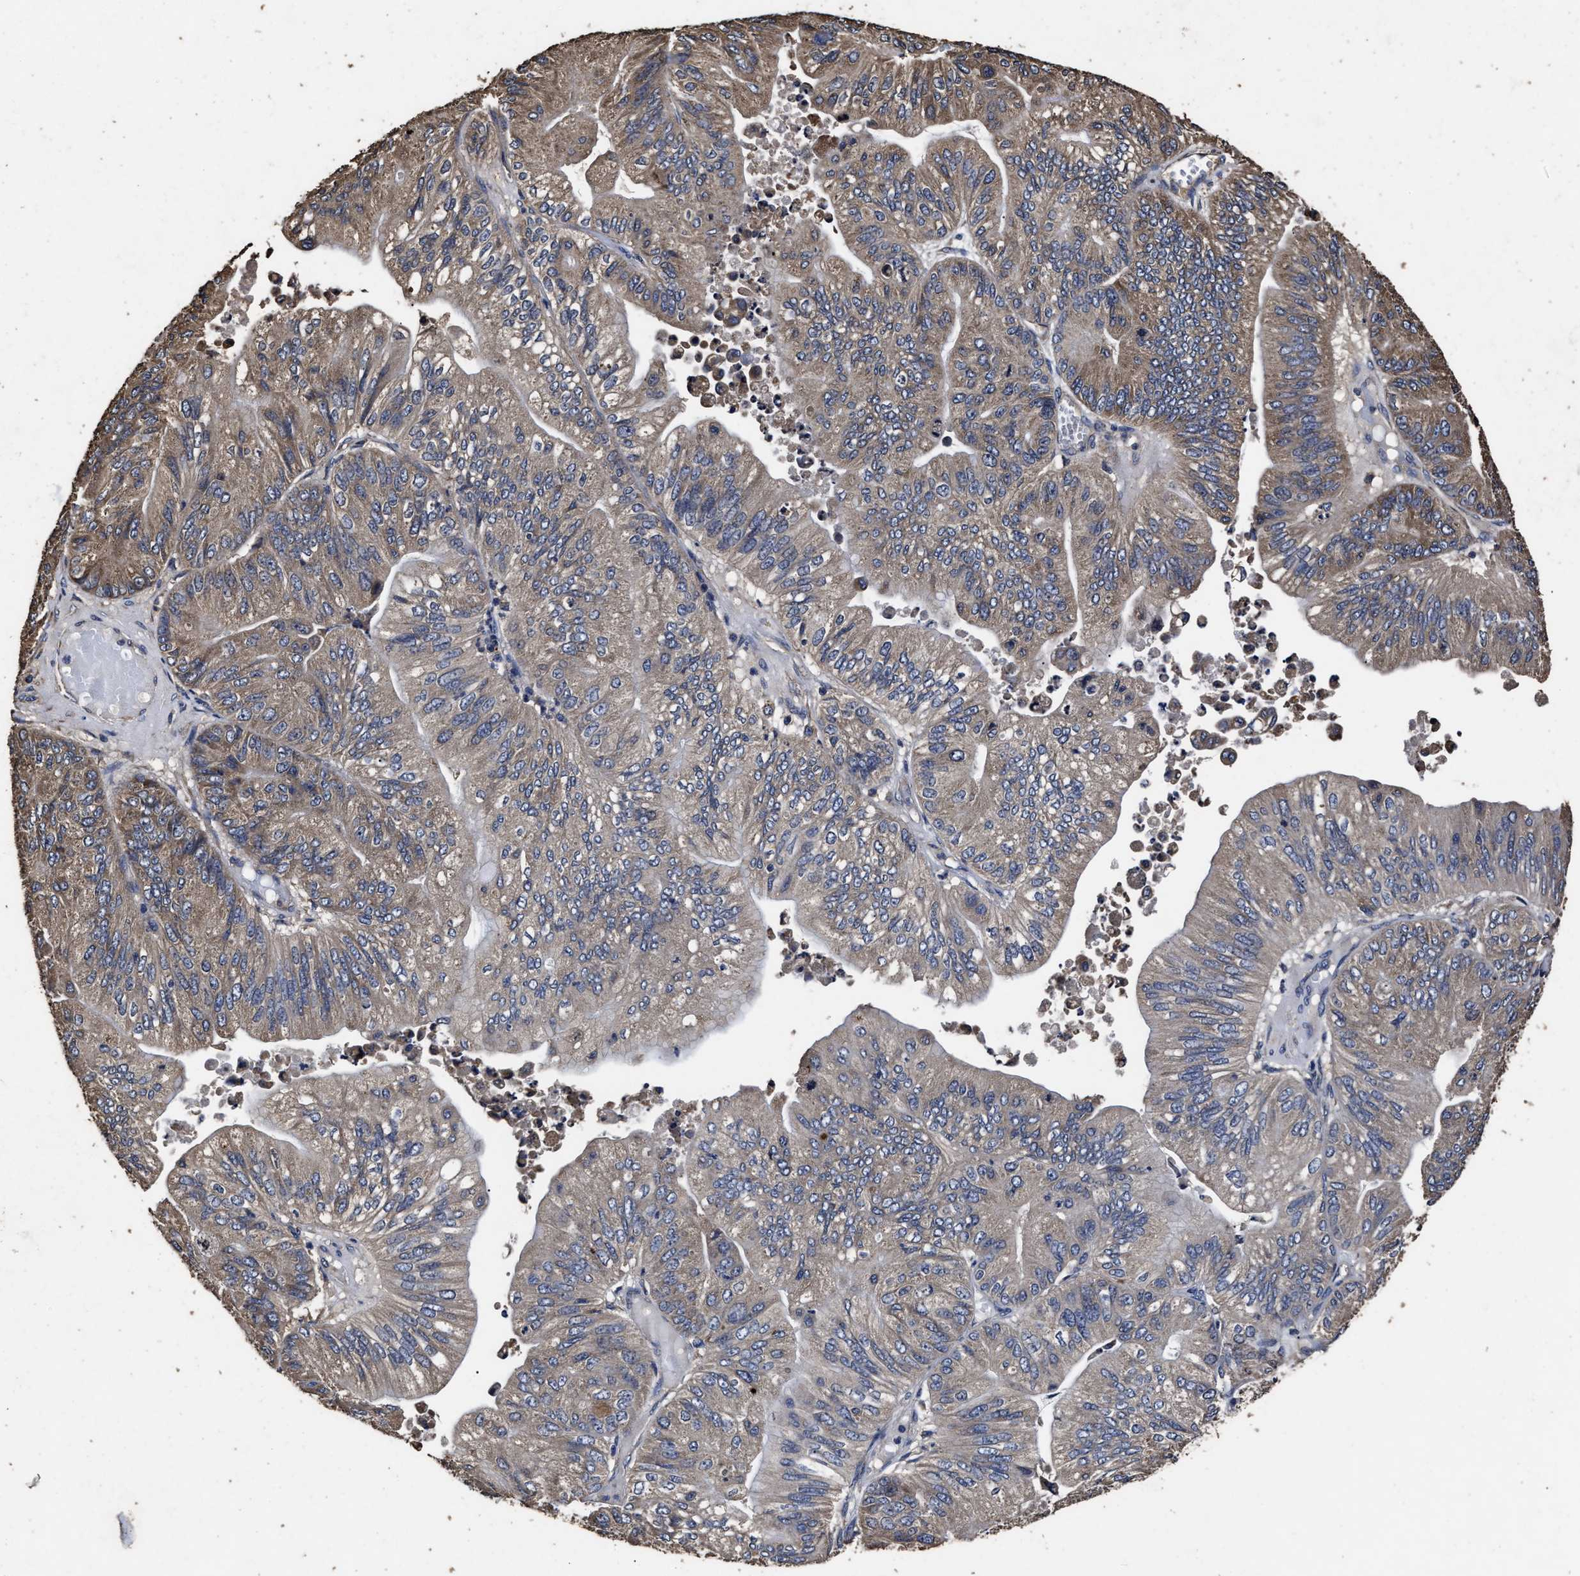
{"staining": {"intensity": "weak", "quantity": ">75%", "location": "cytoplasmic/membranous"}, "tissue": "ovarian cancer", "cell_type": "Tumor cells", "image_type": "cancer", "snomed": [{"axis": "morphology", "description": "Cystadenocarcinoma, mucinous, NOS"}, {"axis": "topography", "description": "Ovary"}], "caption": "Ovarian cancer tissue reveals weak cytoplasmic/membranous expression in approximately >75% of tumor cells, visualized by immunohistochemistry. (DAB (3,3'-diaminobenzidine) = brown stain, brightfield microscopy at high magnification).", "gene": "PPM1K", "patient": {"sex": "female", "age": 61}}